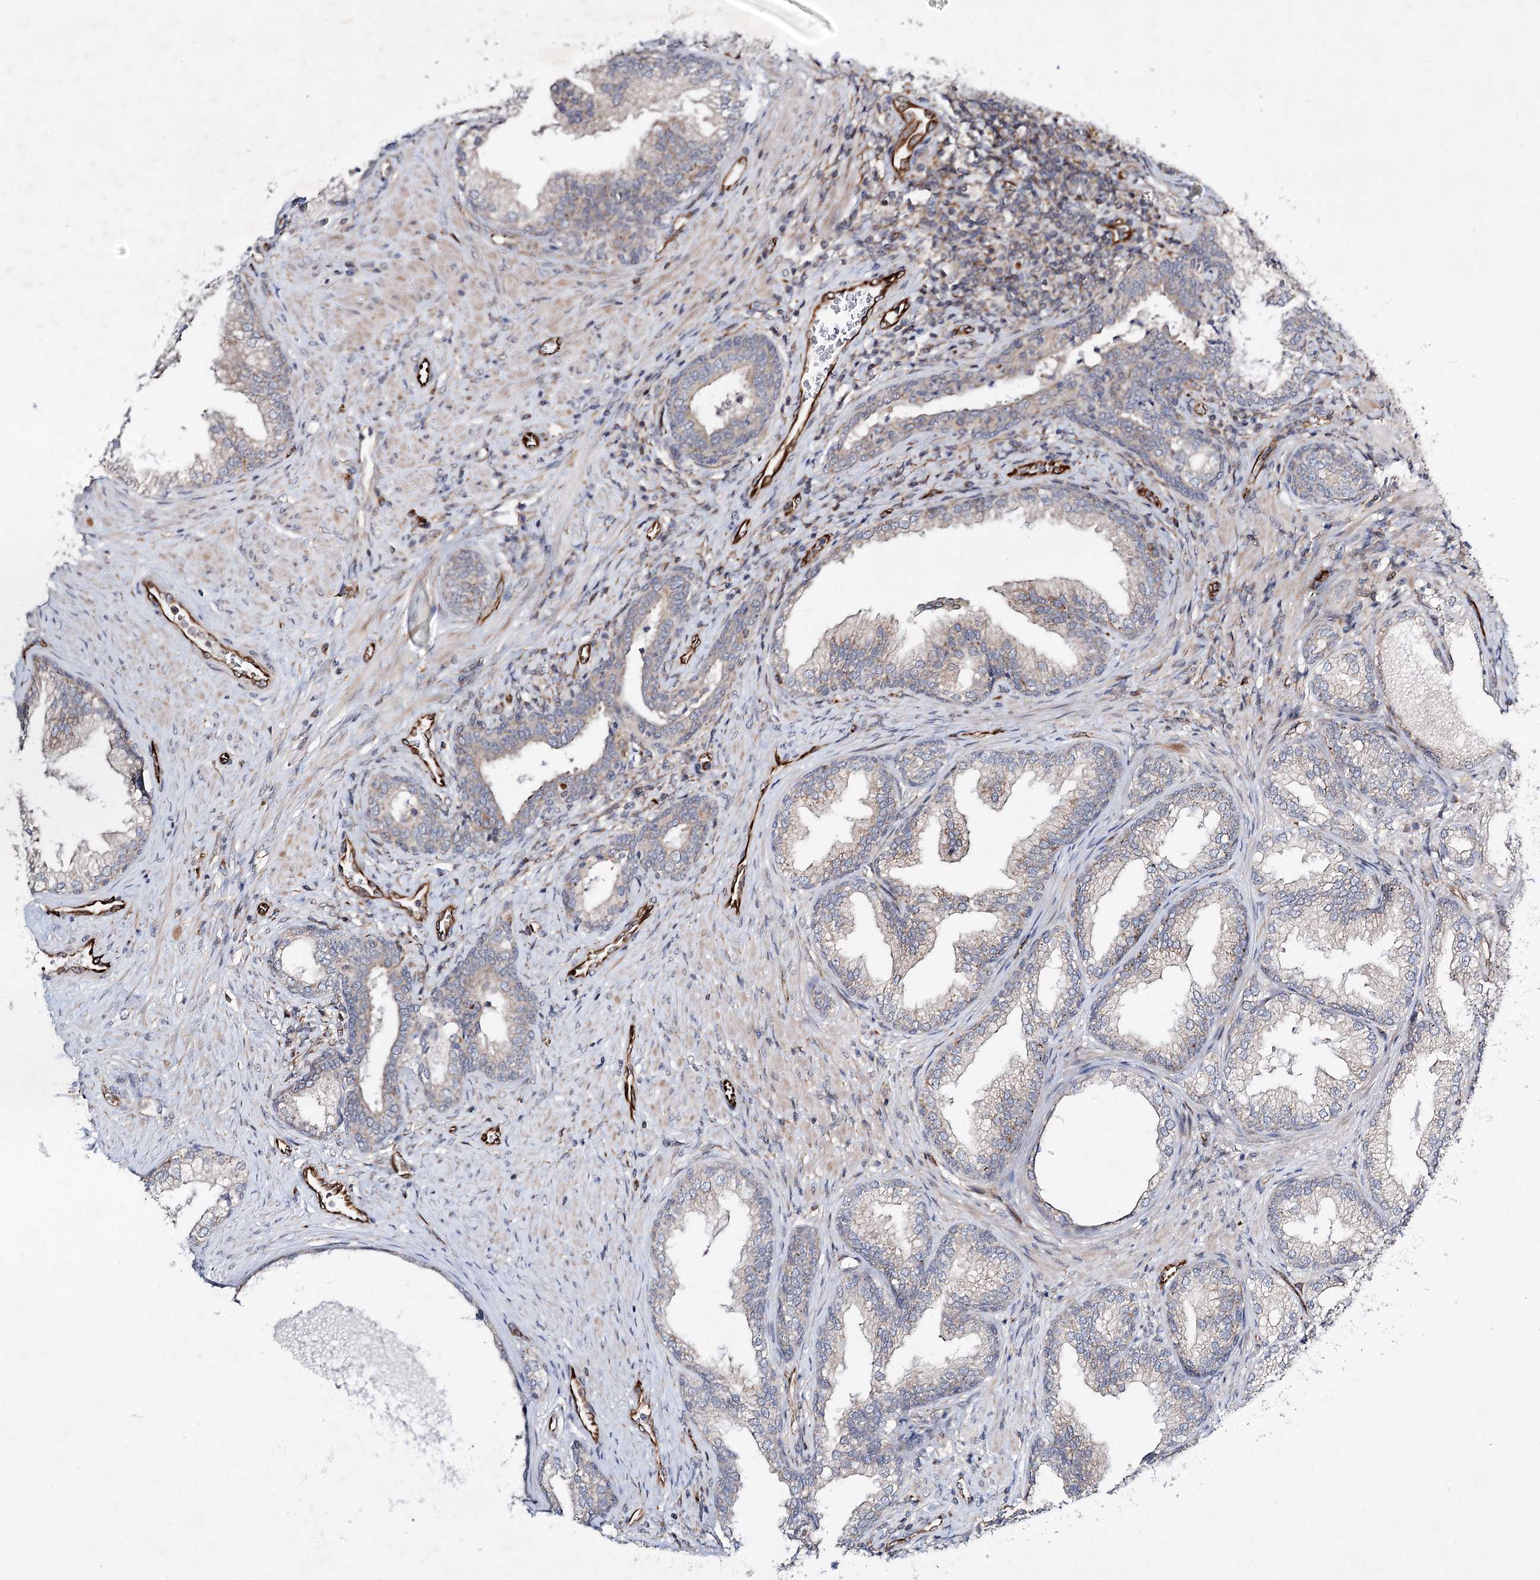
{"staining": {"intensity": "weak", "quantity": "<25%", "location": "cytoplasmic/membranous"}, "tissue": "prostate", "cell_type": "Glandular cells", "image_type": "normal", "snomed": [{"axis": "morphology", "description": "Normal tissue, NOS"}, {"axis": "topography", "description": "Prostate"}], "caption": "High magnification brightfield microscopy of normal prostate stained with DAB (brown) and counterstained with hematoxylin (blue): glandular cells show no significant positivity. The staining is performed using DAB brown chromogen with nuclei counter-stained in using hematoxylin.", "gene": "DPEP2", "patient": {"sex": "male", "age": 76}}